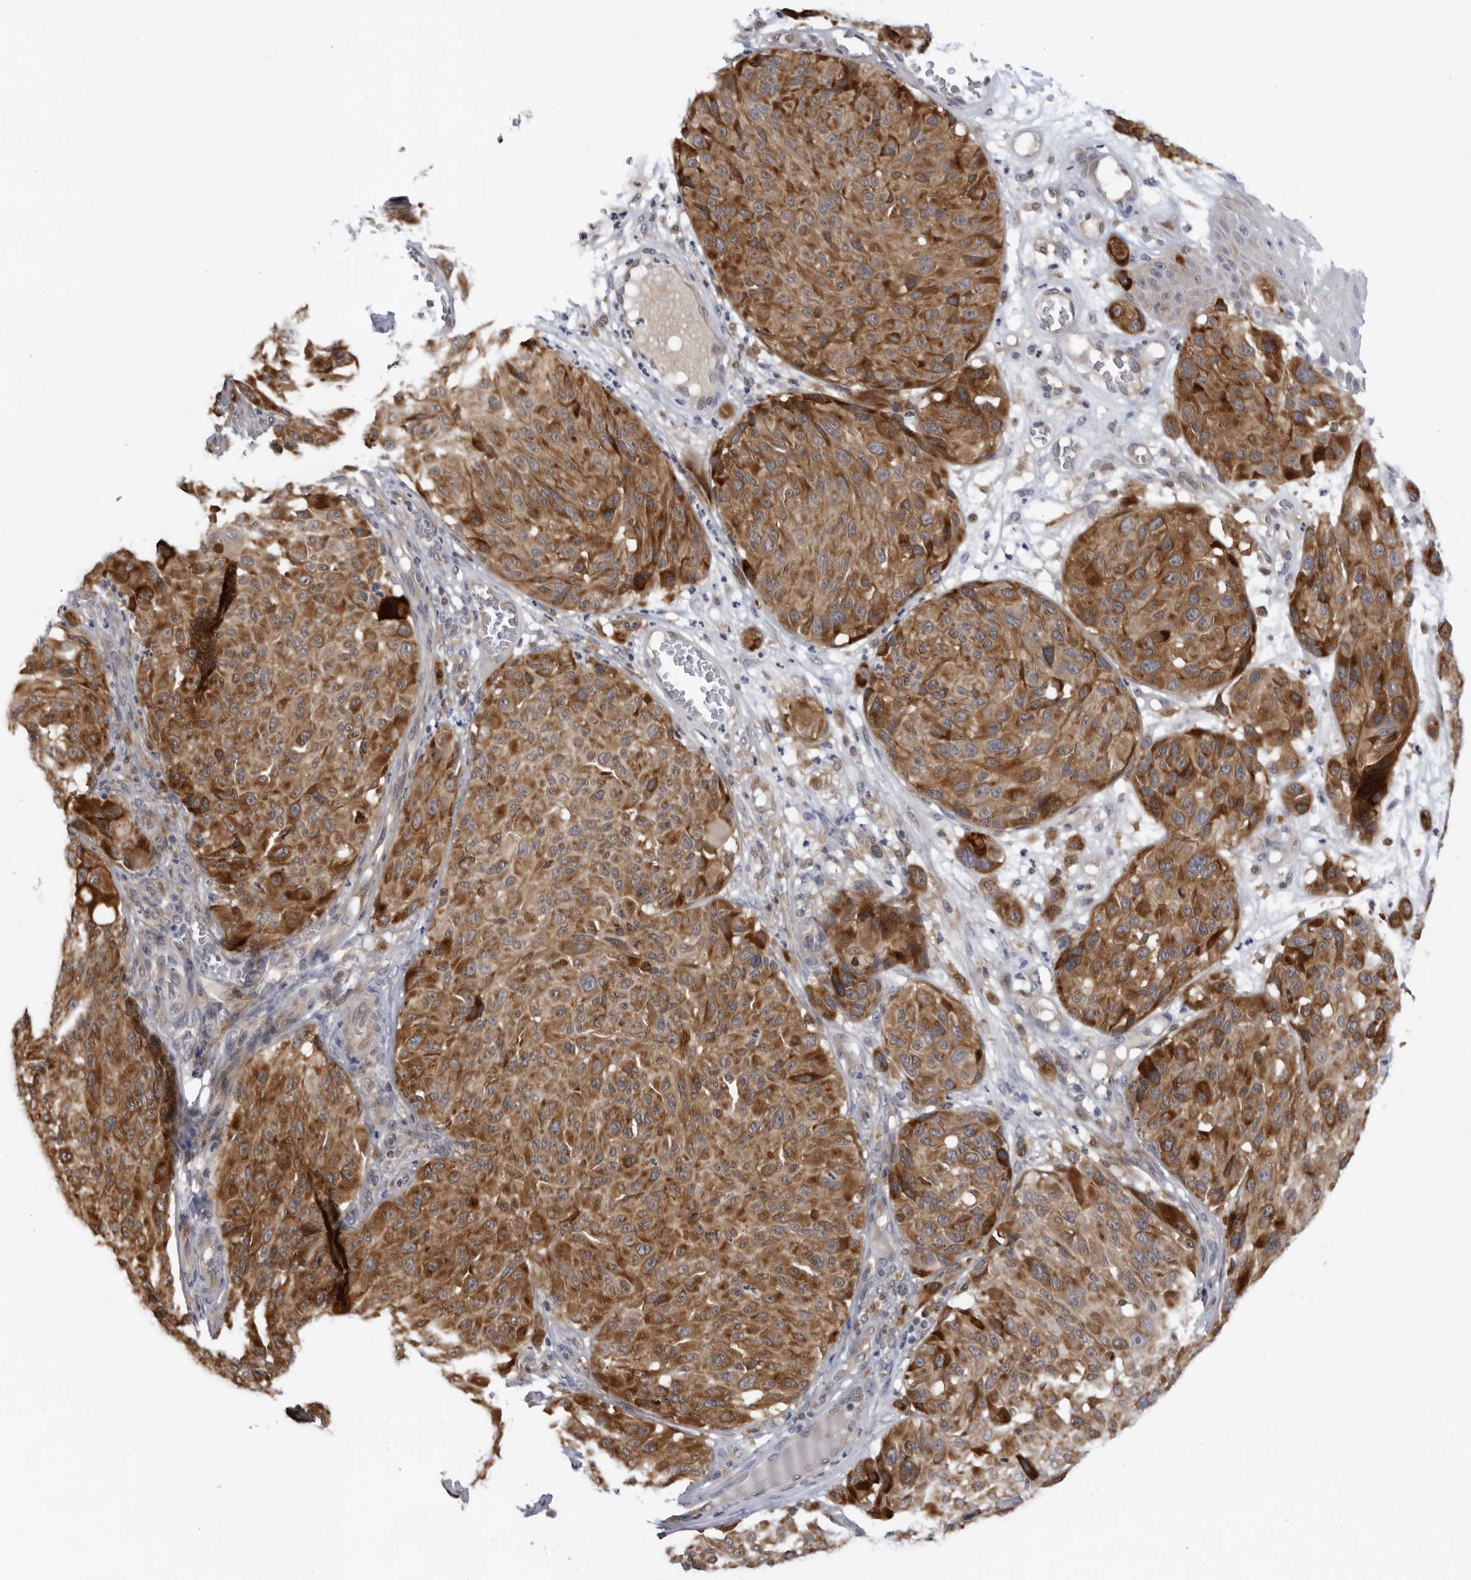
{"staining": {"intensity": "moderate", "quantity": ">75%", "location": "cytoplasmic/membranous"}, "tissue": "melanoma", "cell_type": "Tumor cells", "image_type": "cancer", "snomed": [{"axis": "morphology", "description": "Malignant melanoma, NOS"}, {"axis": "topography", "description": "Skin"}], "caption": "A high-resolution micrograph shows immunohistochemistry (IHC) staining of malignant melanoma, which exhibits moderate cytoplasmic/membranous expression in about >75% of tumor cells. (DAB IHC with brightfield microscopy, high magnification).", "gene": "BMP2K", "patient": {"sex": "male", "age": 83}}